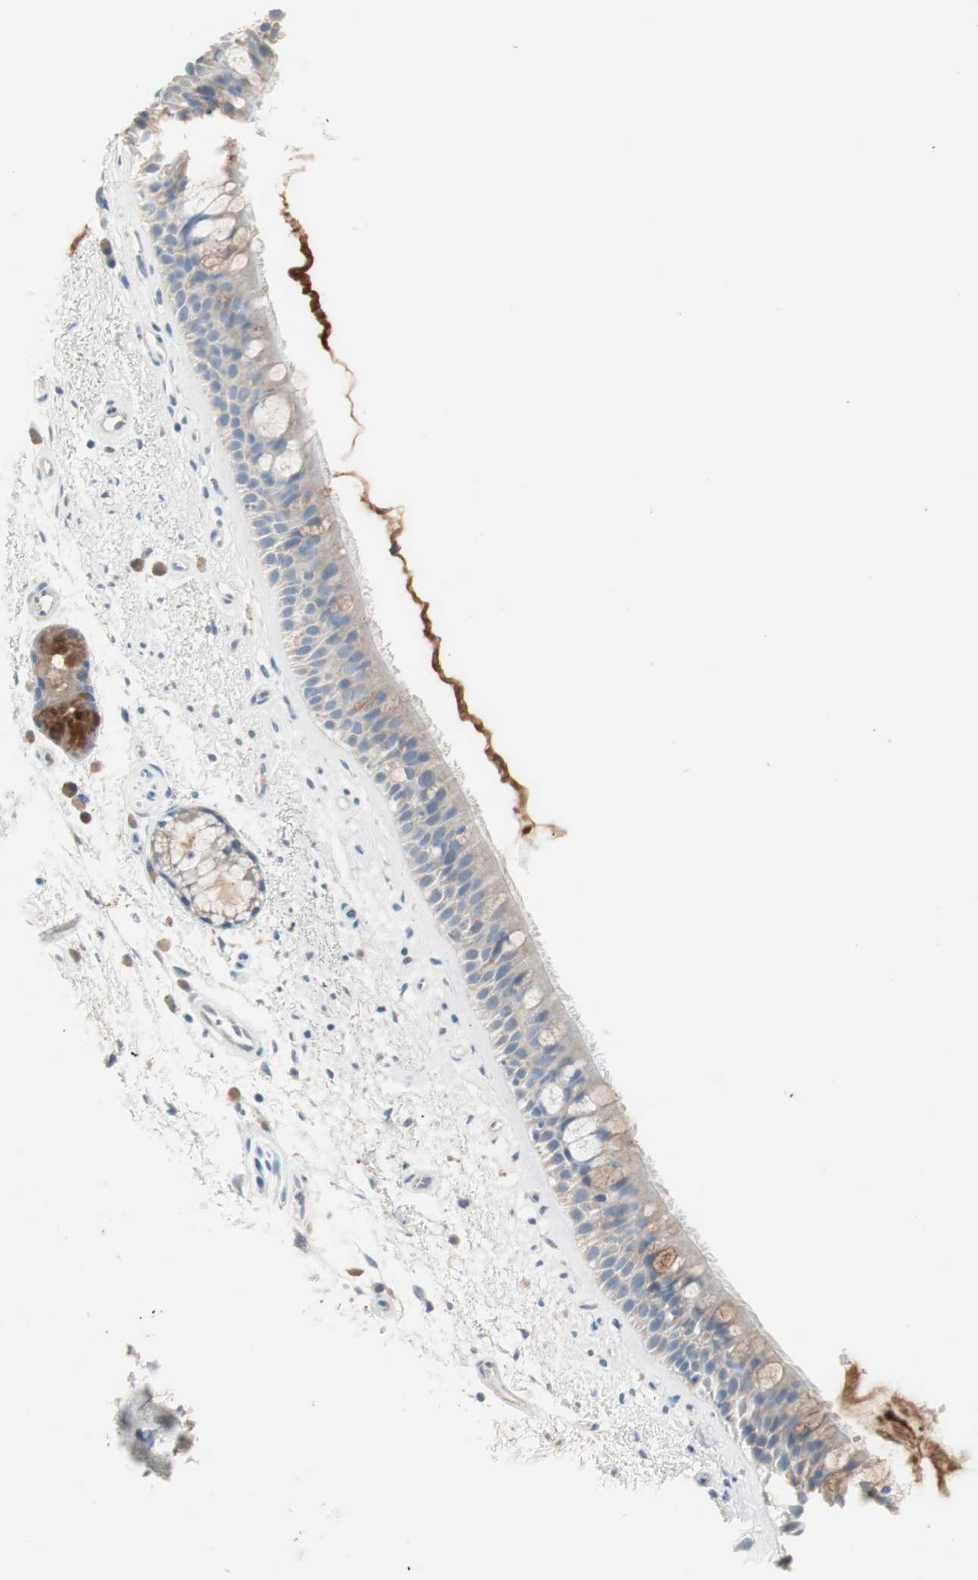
{"staining": {"intensity": "moderate", "quantity": ">75%", "location": "cytoplasmic/membranous"}, "tissue": "bronchus", "cell_type": "Respiratory epithelial cells", "image_type": "normal", "snomed": [{"axis": "morphology", "description": "Normal tissue, NOS"}, {"axis": "topography", "description": "Bronchus"}], "caption": "The photomicrograph displays a brown stain indicating the presence of a protein in the cytoplasmic/membranous of respiratory epithelial cells in bronchus.", "gene": "KHK", "patient": {"sex": "female", "age": 54}}